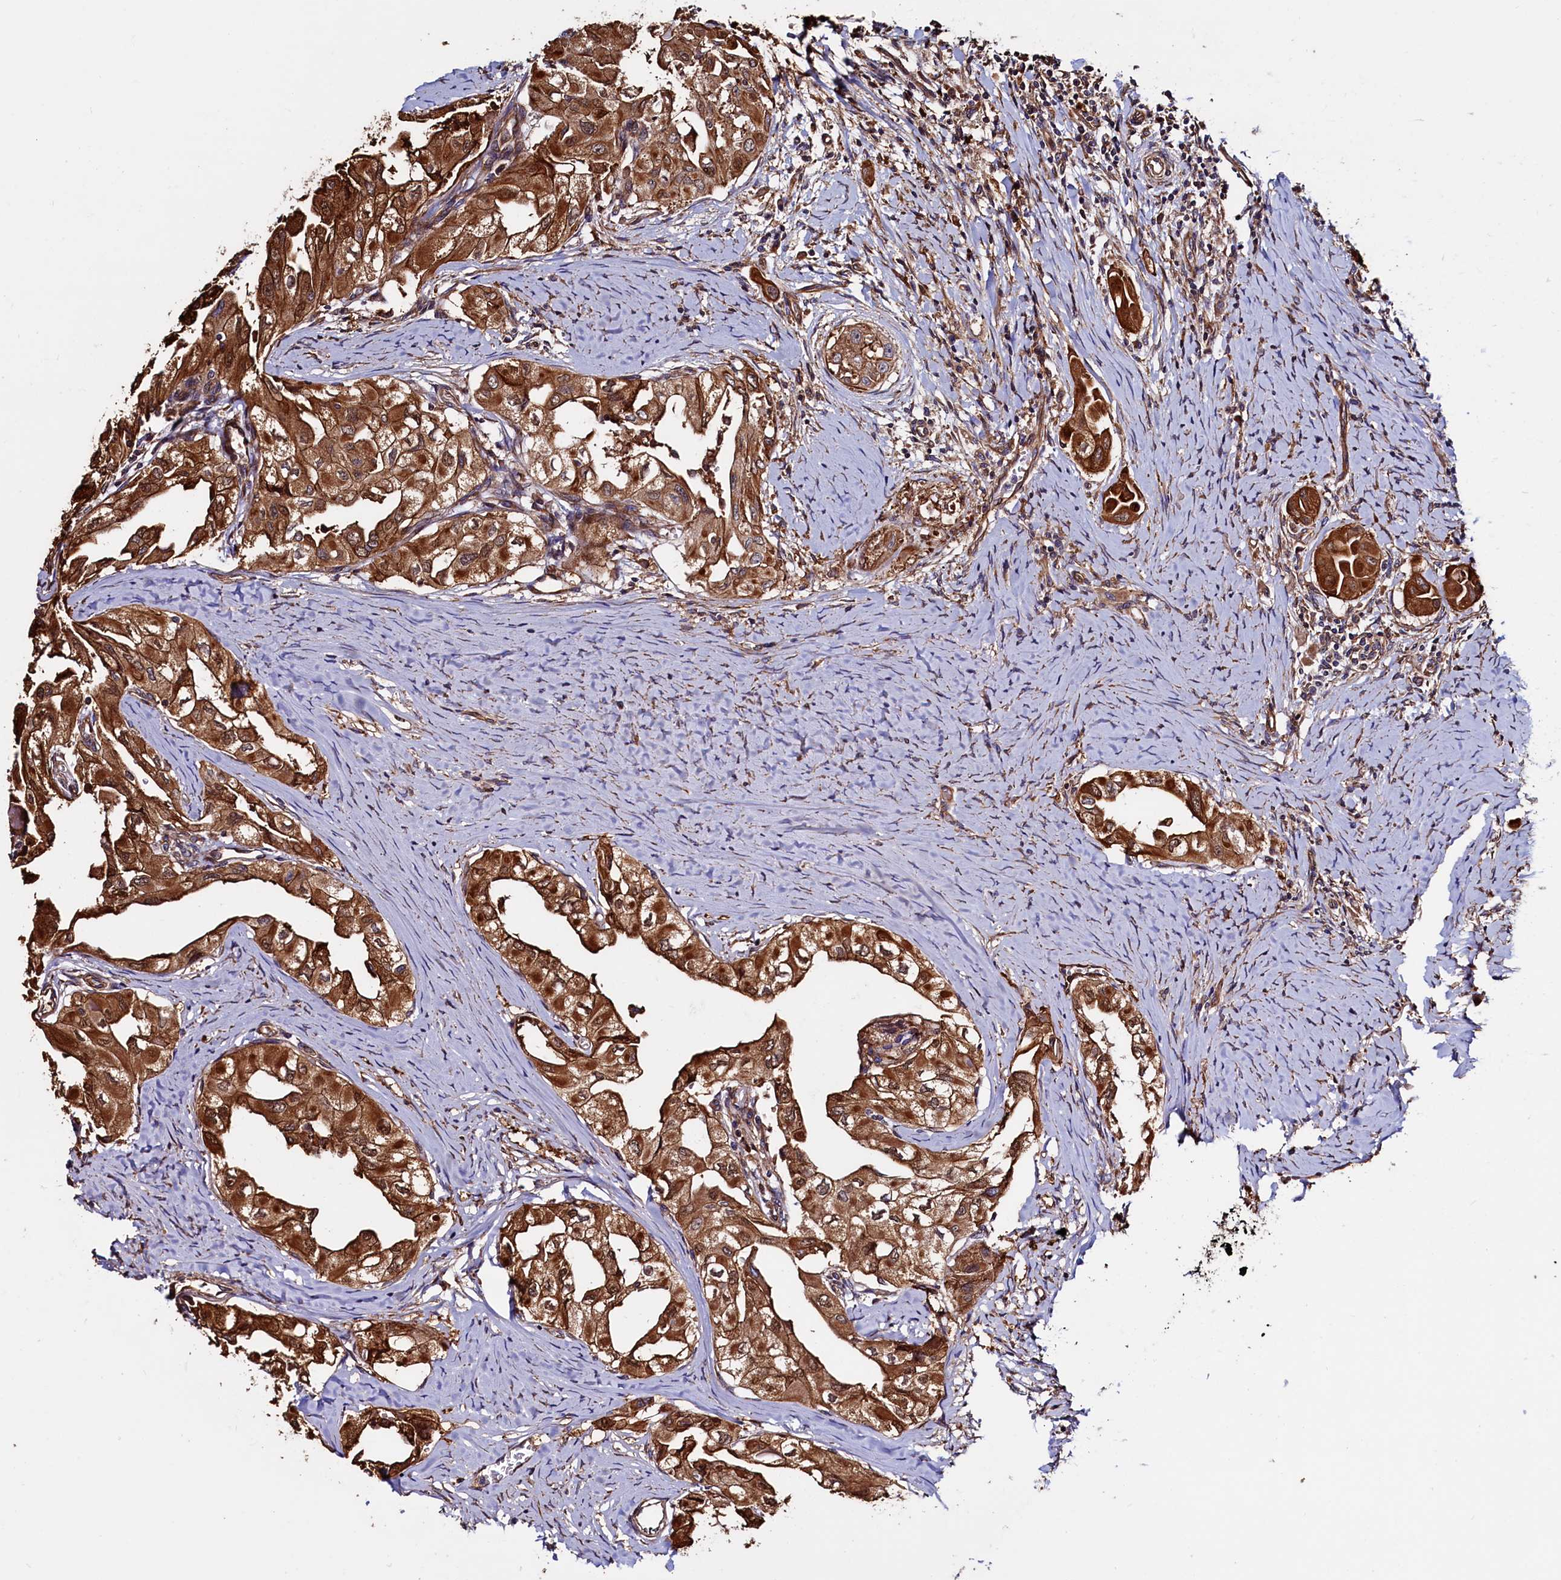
{"staining": {"intensity": "strong", "quantity": ">75%", "location": "cytoplasmic/membranous,nuclear"}, "tissue": "thyroid cancer", "cell_type": "Tumor cells", "image_type": "cancer", "snomed": [{"axis": "morphology", "description": "Papillary adenocarcinoma, NOS"}, {"axis": "topography", "description": "Thyroid gland"}], "caption": "Human thyroid cancer stained with a brown dye reveals strong cytoplasmic/membranous and nuclear positive expression in approximately >75% of tumor cells.", "gene": "ATXN2L", "patient": {"sex": "female", "age": 59}}